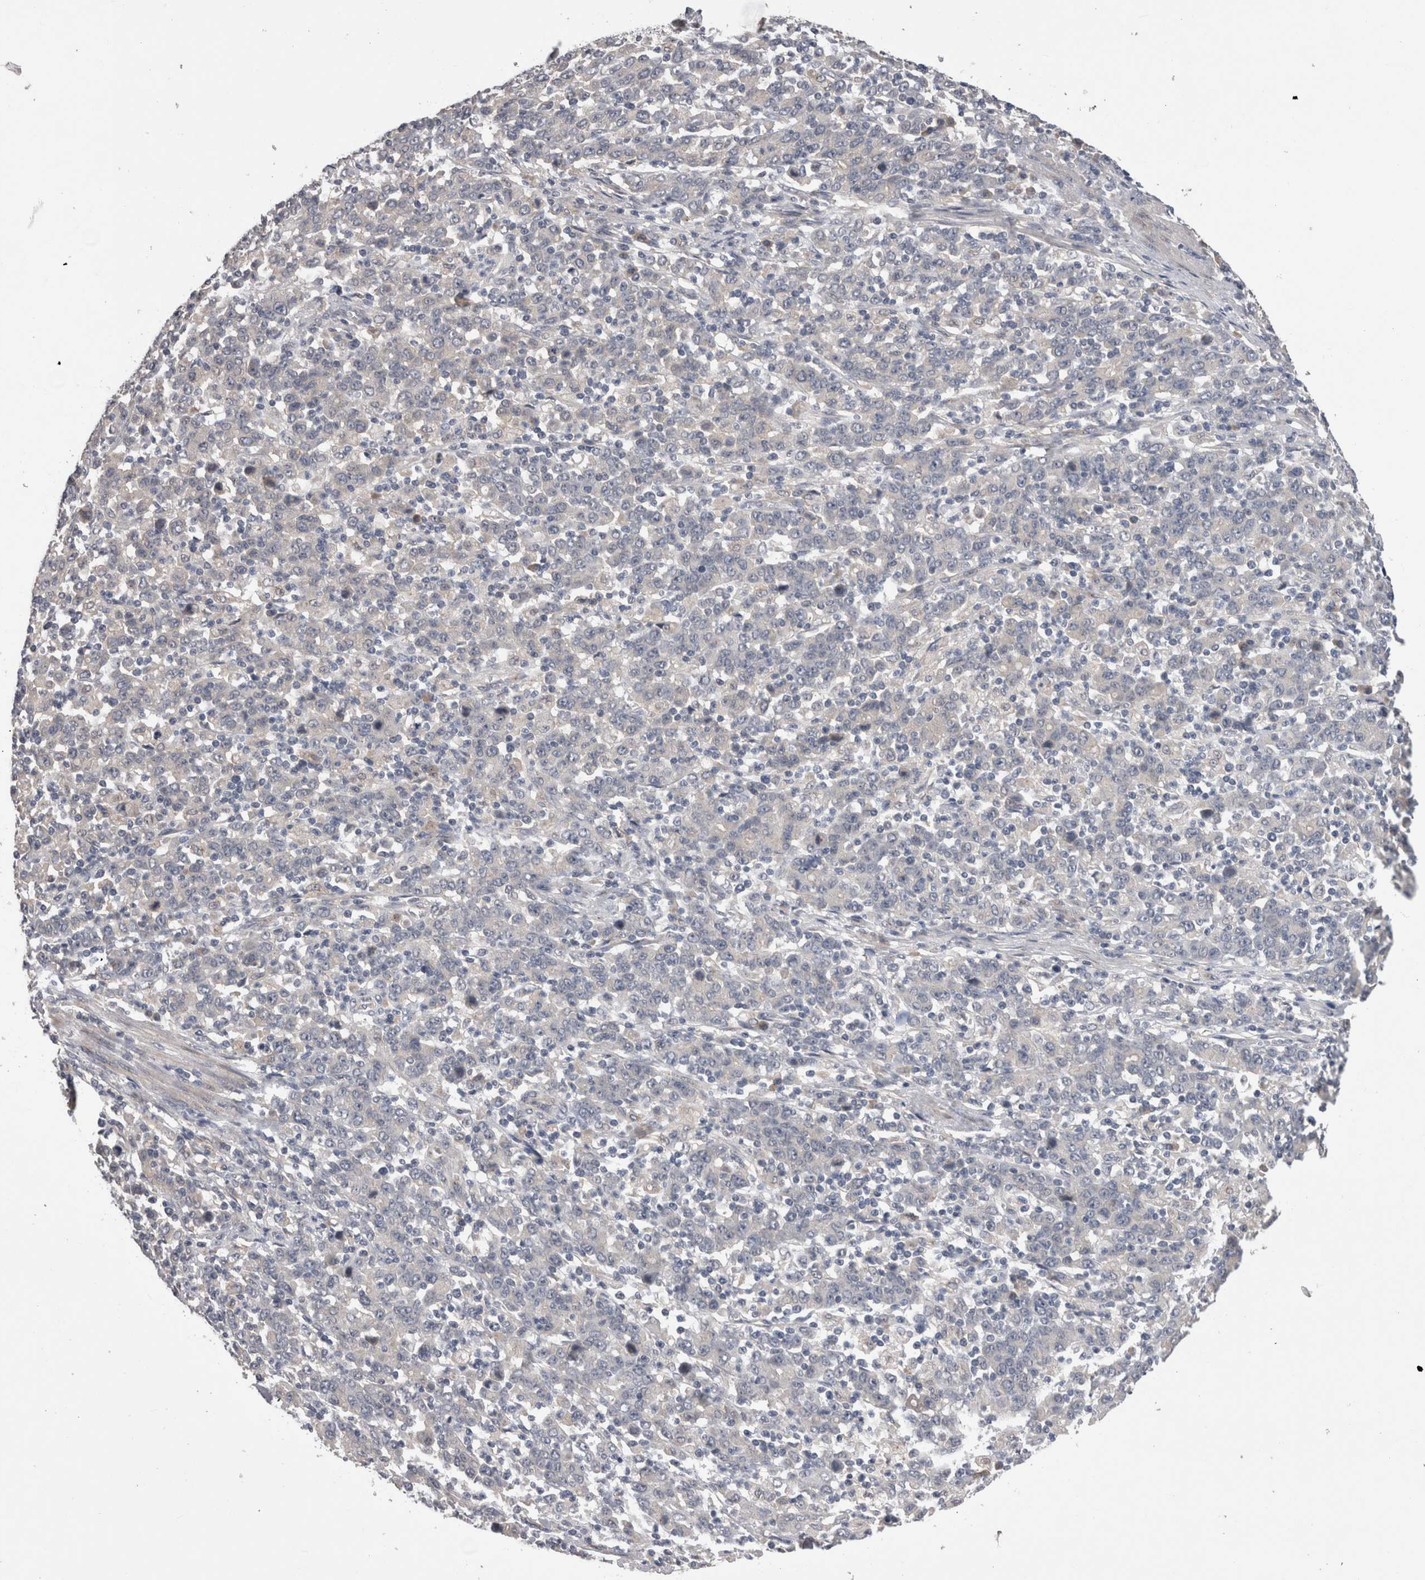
{"staining": {"intensity": "negative", "quantity": "none", "location": "none"}, "tissue": "stomach cancer", "cell_type": "Tumor cells", "image_type": "cancer", "snomed": [{"axis": "morphology", "description": "Adenocarcinoma, NOS"}, {"axis": "topography", "description": "Stomach, upper"}], "caption": "Immunohistochemistry (IHC) of human stomach adenocarcinoma displays no staining in tumor cells.", "gene": "DCTN6", "patient": {"sex": "male", "age": 69}}